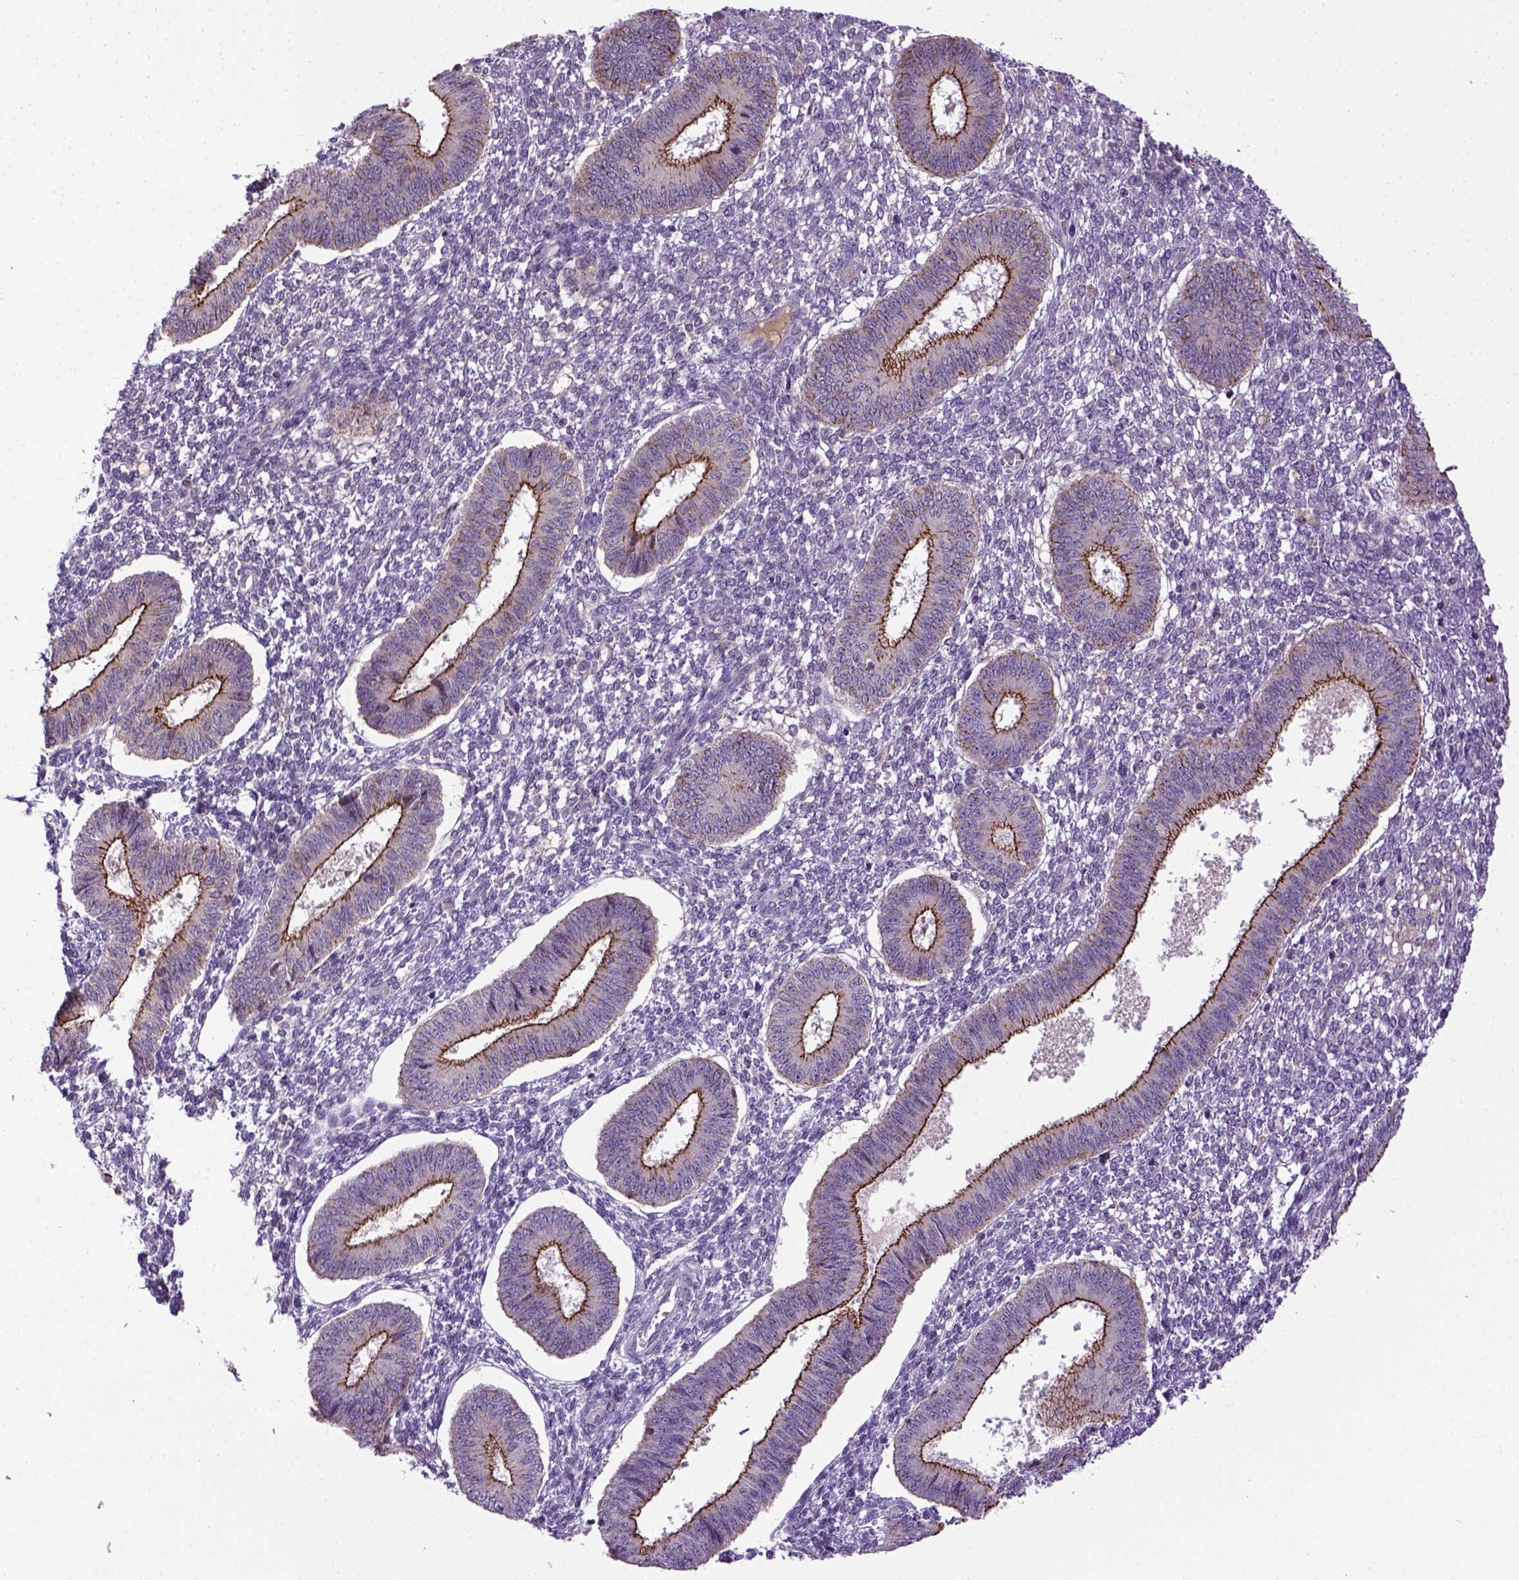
{"staining": {"intensity": "negative", "quantity": "none", "location": "none"}, "tissue": "endometrium", "cell_type": "Cells in endometrial stroma", "image_type": "normal", "snomed": [{"axis": "morphology", "description": "Normal tissue, NOS"}, {"axis": "topography", "description": "Endometrium"}], "caption": "DAB (3,3'-diaminobenzidine) immunohistochemical staining of normal endometrium demonstrates no significant positivity in cells in endometrial stroma. The staining was performed using DAB to visualize the protein expression in brown, while the nuclei were stained in blue with hematoxylin (Magnification: 20x).", "gene": "CDH1", "patient": {"sex": "female", "age": 42}}